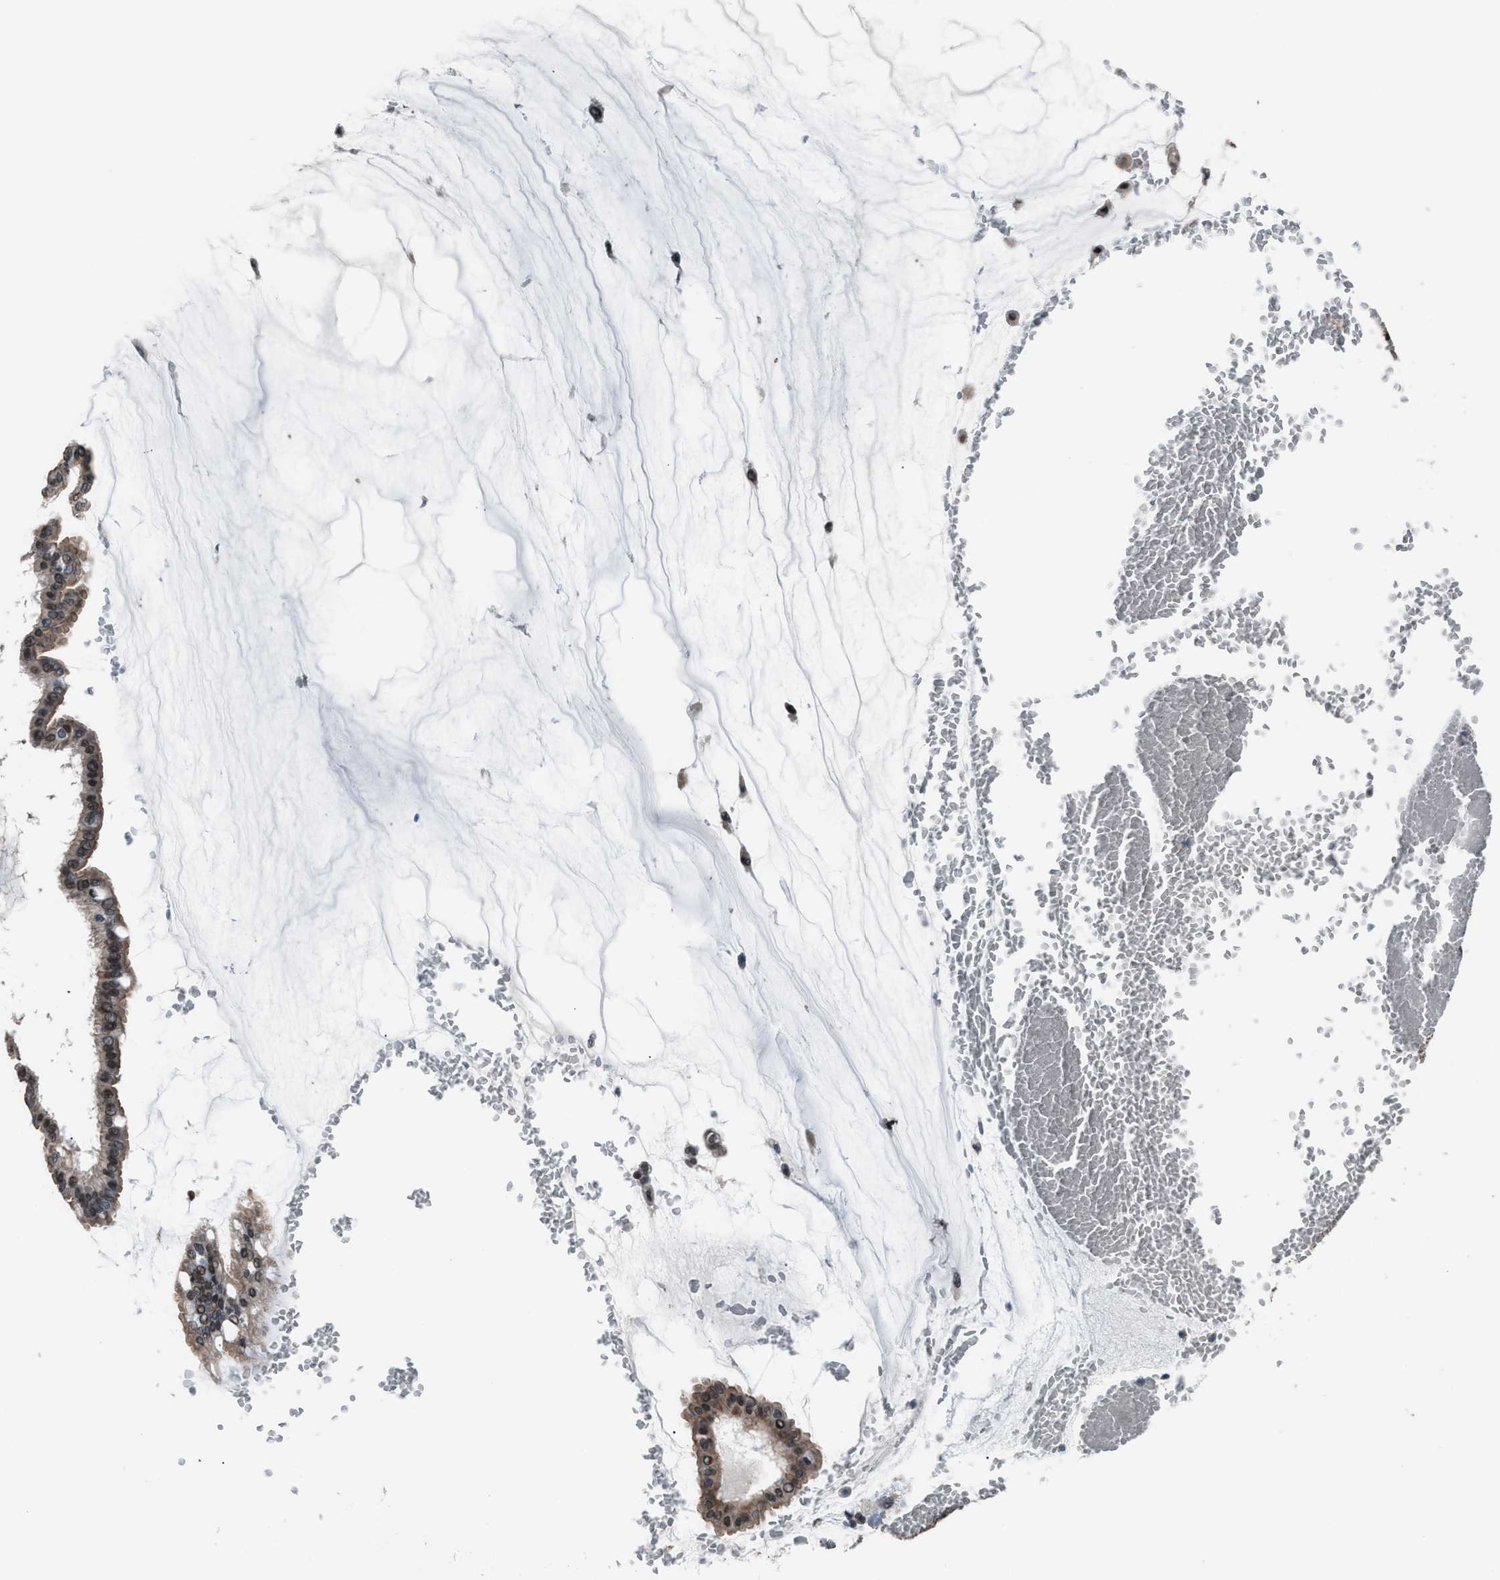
{"staining": {"intensity": "moderate", "quantity": "25%-75%", "location": "cytoplasmic/membranous,nuclear"}, "tissue": "ovarian cancer", "cell_type": "Tumor cells", "image_type": "cancer", "snomed": [{"axis": "morphology", "description": "Cystadenocarcinoma, mucinous, NOS"}, {"axis": "topography", "description": "Ovary"}], "caption": "DAB immunohistochemical staining of ovarian mucinous cystadenocarcinoma demonstrates moderate cytoplasmic/membranous and nuclear protein expression in approximately 25%-75% of tumor cells. (DAB (3,3'-diaminobenzidine) IHC with brightfield microscopy, high magnification).", "gene": "ZNF276", "patient": {"sex": "female", "age": 73}}